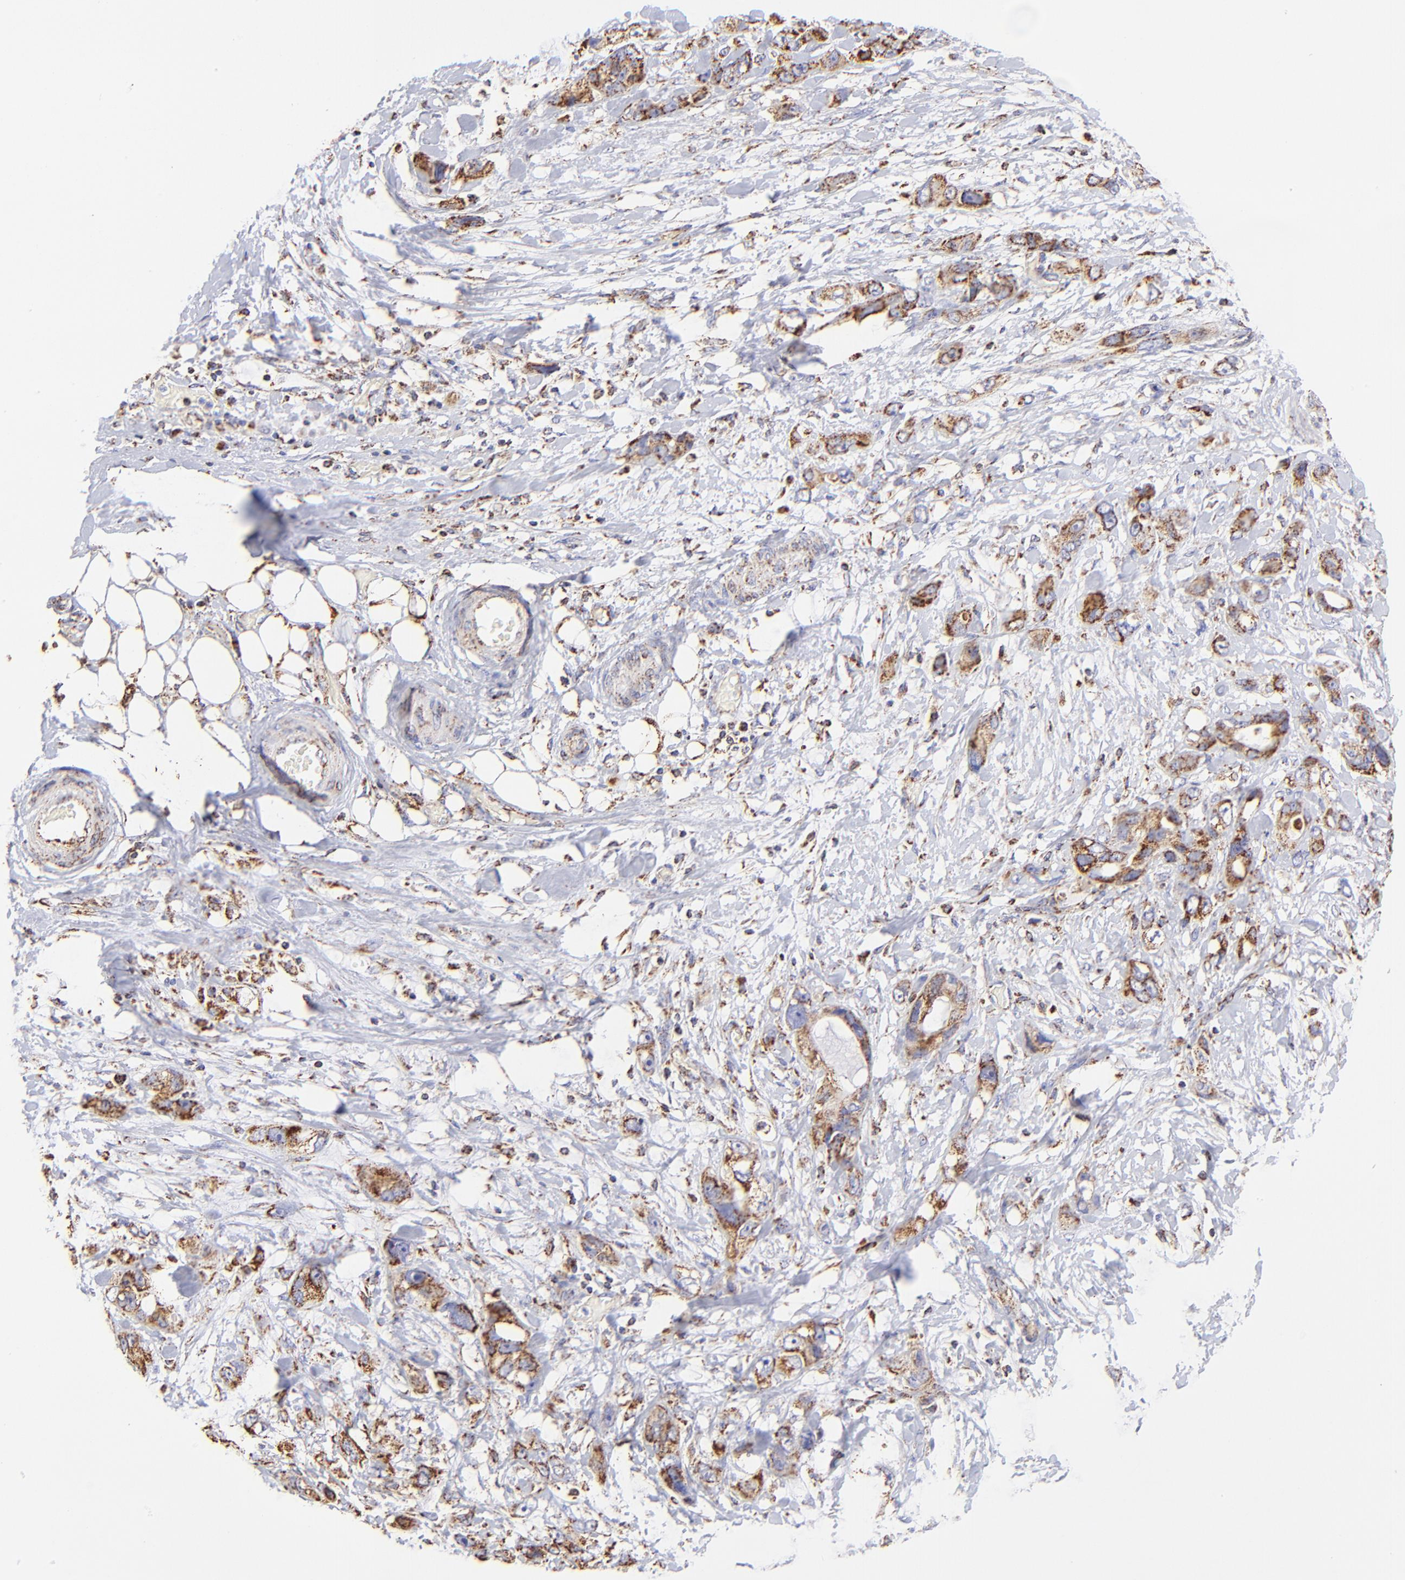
{"staining": {"intensity": "strong", "quantity": ">75%", "location": "cytoplasmic/membranous"}, "tissue": "stomach cancer", "cell_type": "Tumor cells", "image_type": "cancer", "snomed": [{"axis": "morphology", "description": "Adenocarcinoma, NOS"}, {"axis": "topography", "description": "Stomach, upper"}], "caption": "IHC micrograph of stomach cancer stained for a protein (brown), which displays high levels of strong cytoplasmic/membranous staining in approximately >75% of tumor cells.", "gene": "ECH1", "patient": {"sex": "male", "age": 47}}